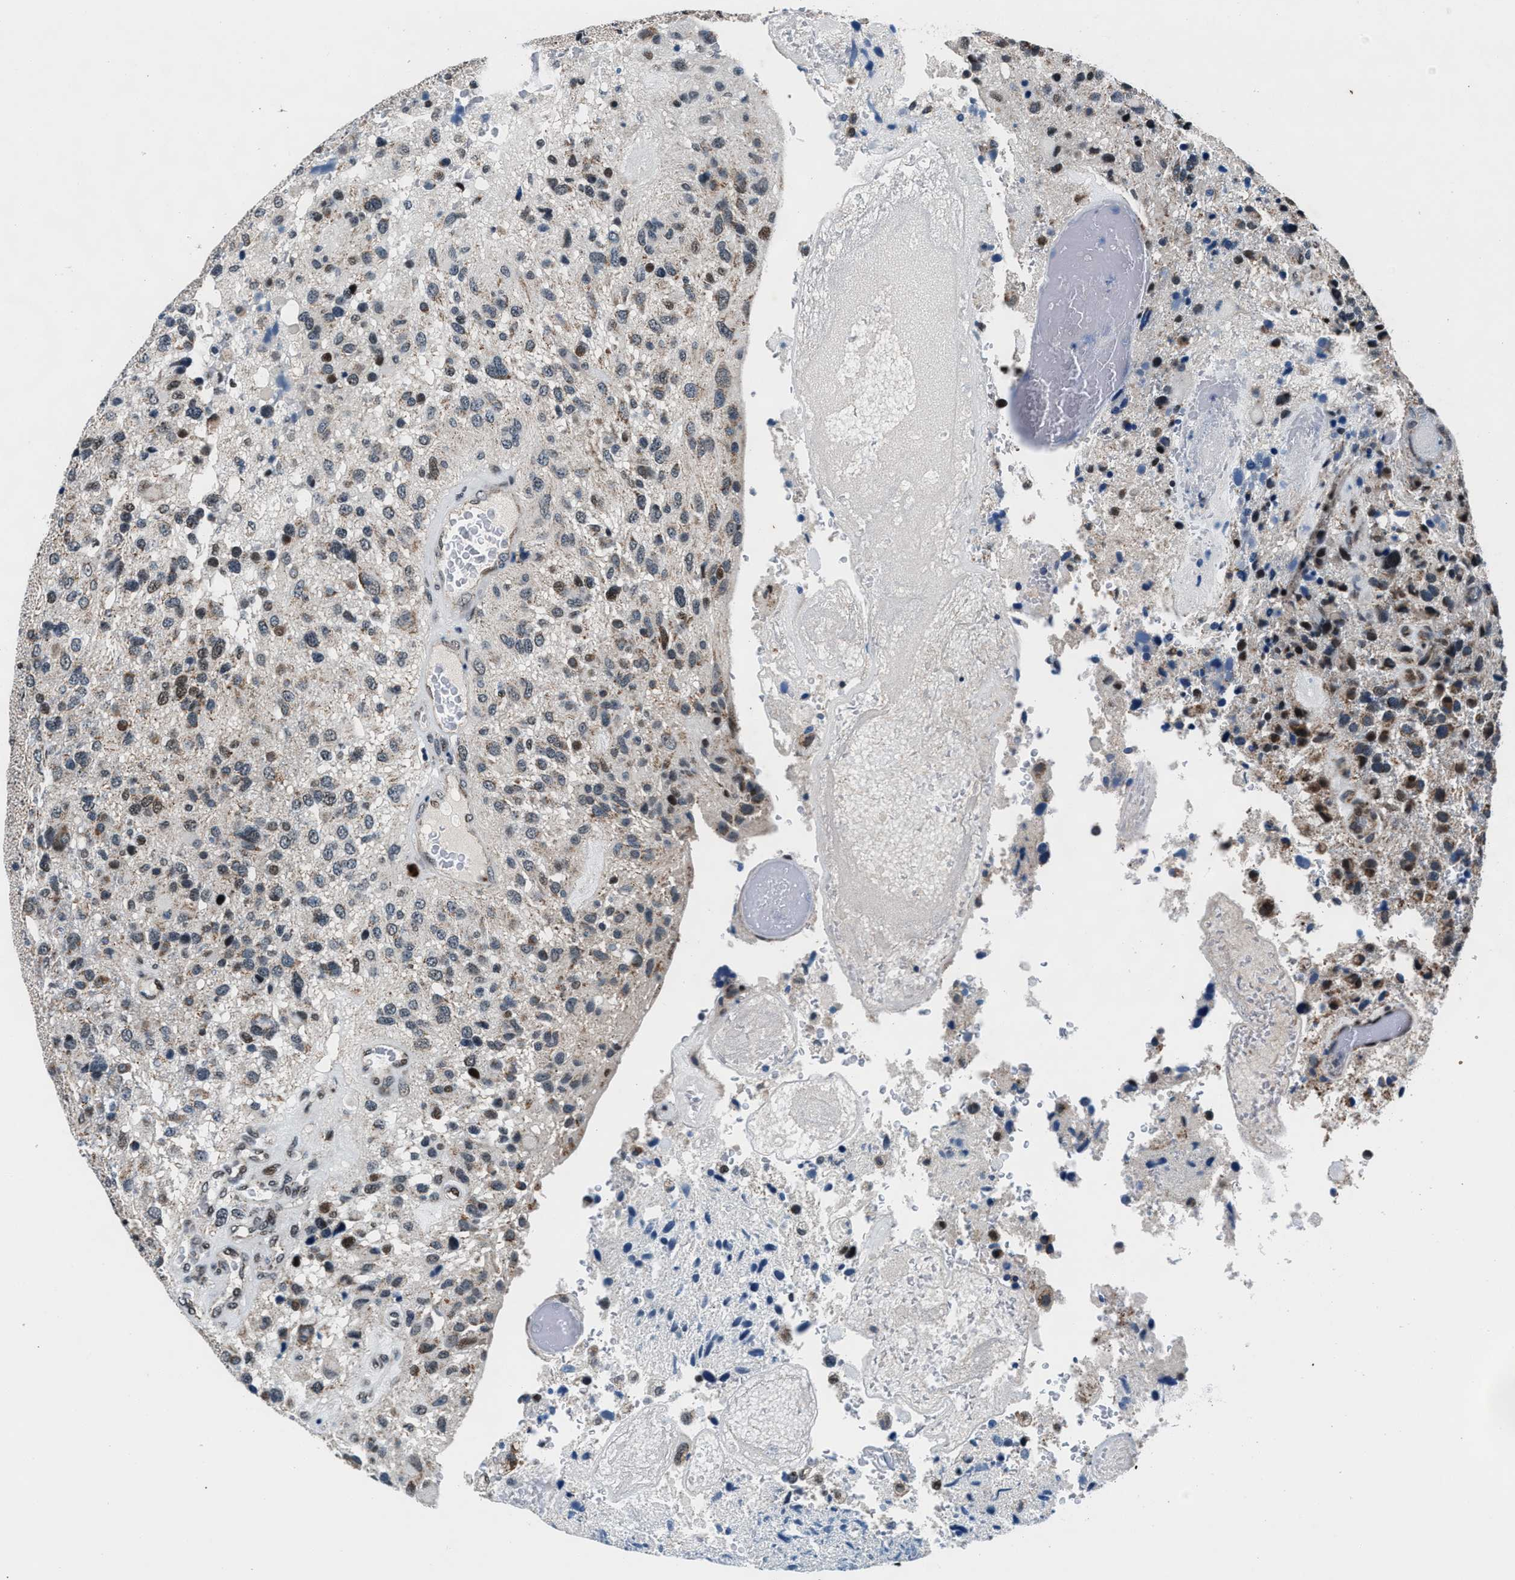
{"staining": {"intensity": "weak", "quantity": "<25%", "location": "nuclear"}, "tissue": "glioma", "cell_type": "Tumor cells", "image_type": "cancer", "snomed": [{"axis": "morphology", "description": "Glioma, malignant, High grade"}, {"axis": "topography", "description": "Brain"}], "caption": "This is an IHC photomicrograph of human malignant high-grade glioma. There is no staining in tumor cells.", "gene": "PRRC2B", "patient": {"sex": "female", "age": 58}}